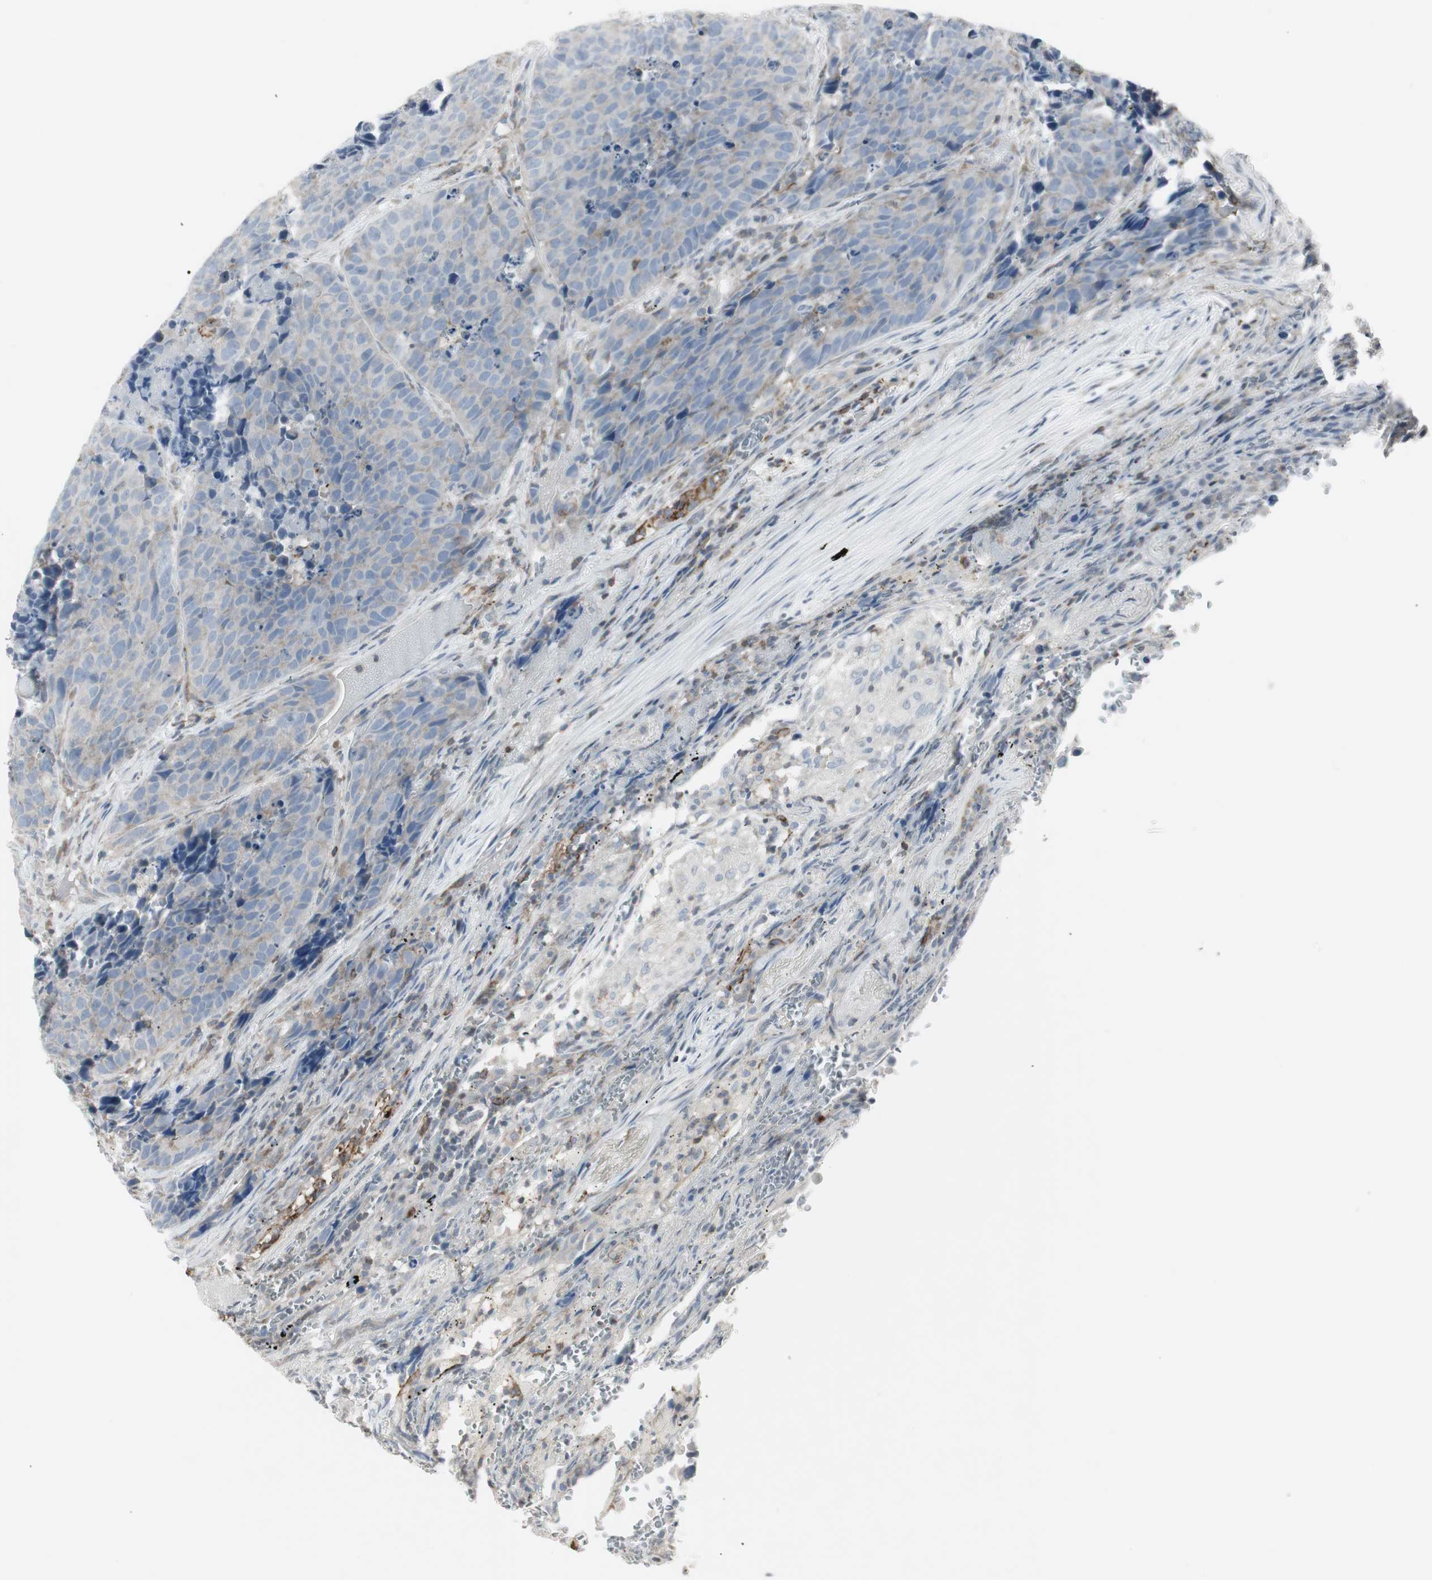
{"staining": {"intensity": "negative", "quantity": "none", "location": "none"}, "tissue": "carcinoid", "cell_type": "Tumor cells", "image_type": "cancer", "snomed": [{"axis": "morphology", "description": "Carcinoid, malignant, NOS"}, {"axis": "topography", "description": "Lung"}], "caption": "Histopathology image shows no protein expression in tumor cells of carcinoid (malignant) tissue.", "gene": "MAP4K4", "patient": {"sex": "male", "age": 60}}